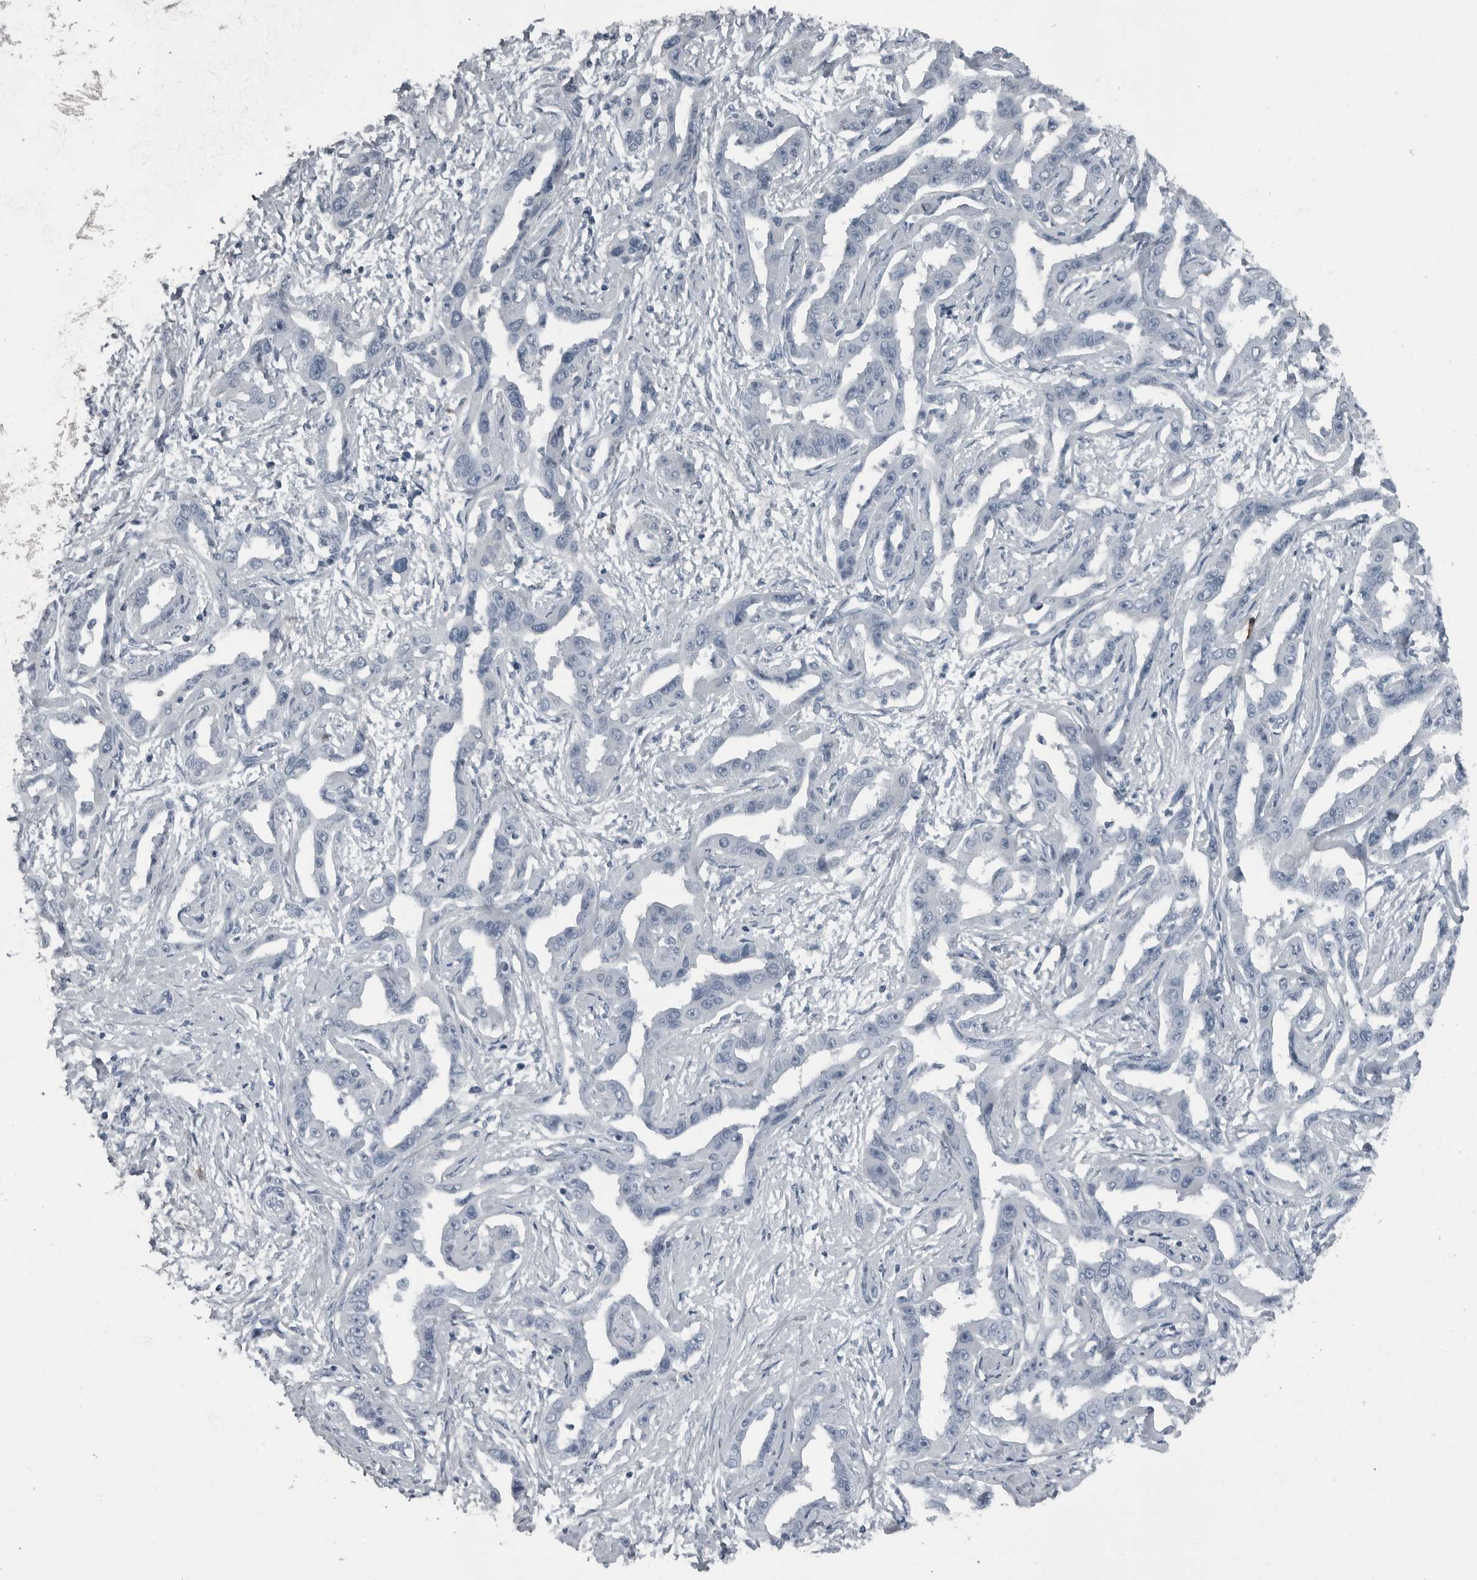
{"staining": {"intensity": "negative", "quantity": "none", "location": "none"}, "tissue": "liver cancer", "cell_type": "Tumor cells", "image_type": "cancer", "snomed": [{"axis": "morphology", "description": "Cholangiocarcinoma"}, {"axis": "topography", "description": "Liver"}], "caption": "Tumor cells are negative for protein expression in human liver cholangiocarcinoma.", "gene": "GAK", "patient": {"sex": "male", "age": 59}}